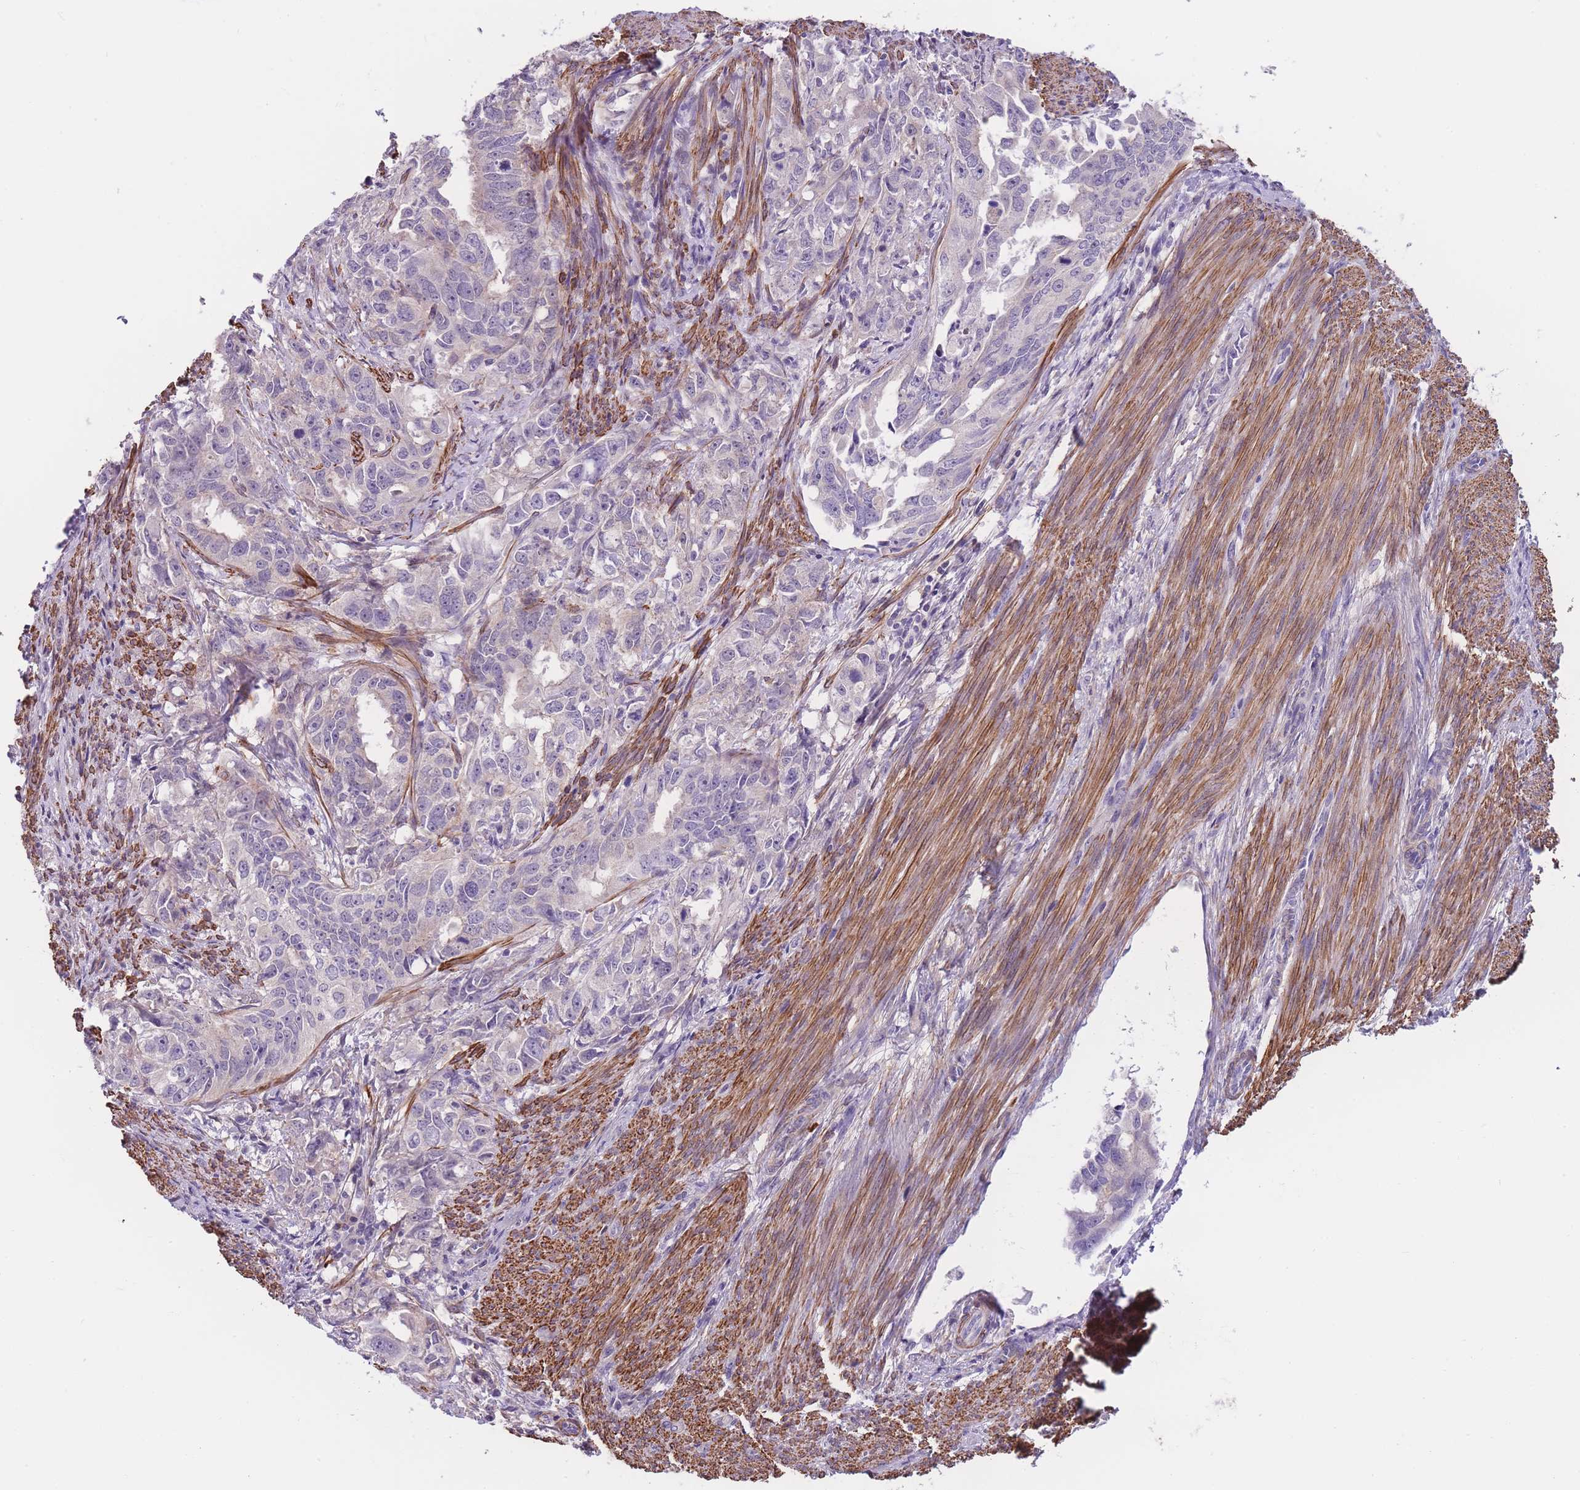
{"staining": {"intensity": "negative", "quantity": "none", "location": "none"}, "tissue": "endometrial cancer", "cell_type": "Tumor cells", "image_type": "cancer", "snomed": [{"axis": "morphology", "description": "Adenocarcinoma, NOS"}, {"axis": "topography", "description": "Endometrium"}], "caption": "There is no significant positivity in tumor cells of endometrial cancer.", "gene": "FAM124A", "patient": {"sex": "female", "age": 65}}